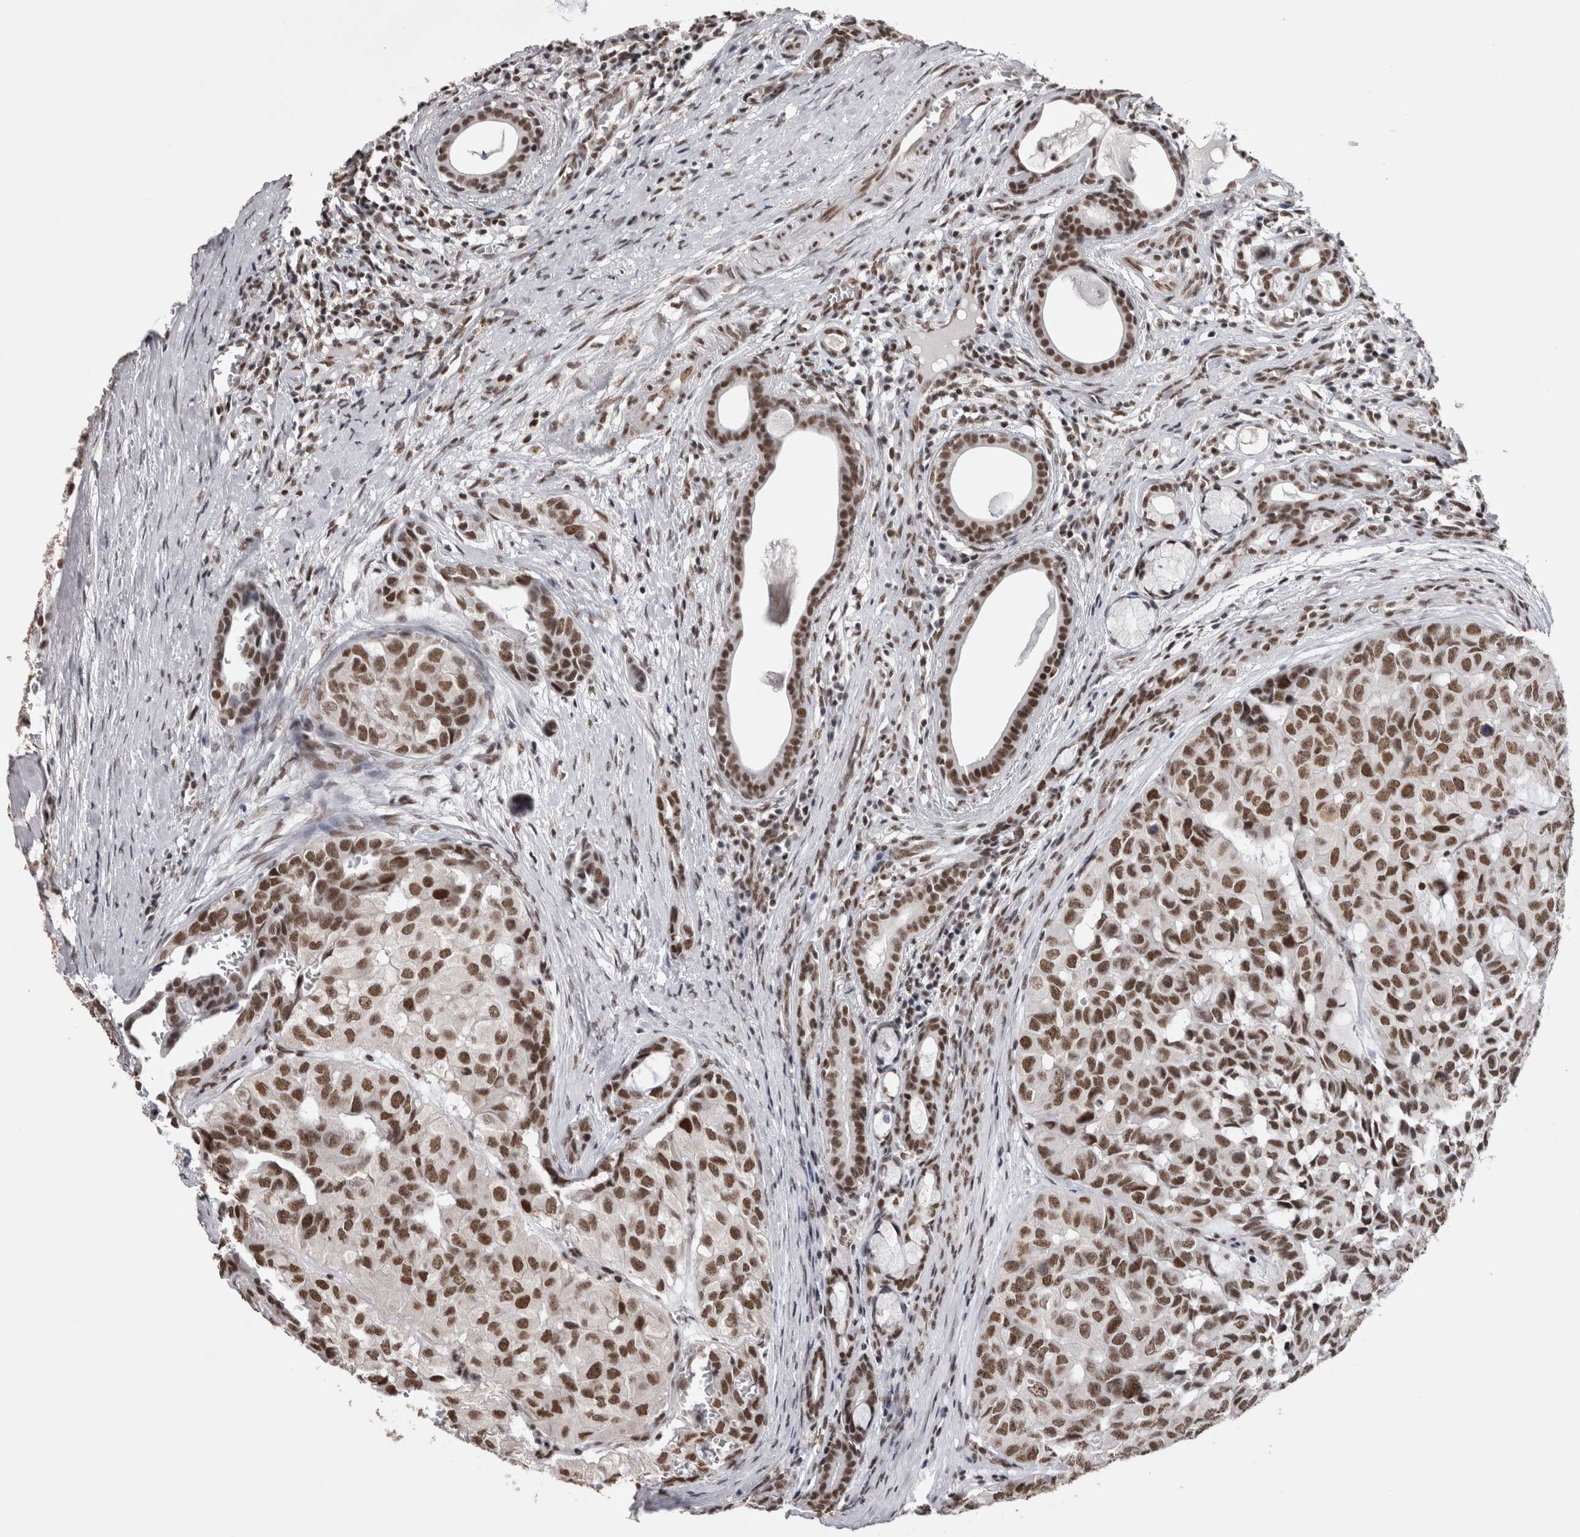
{"staining": {"intensity": "strong", "quantity": ">75%", "location": "nuclear"}, "tissue": "head and neck cancer", "cell_type": "Tumor cells", "image_type": "cancer", "snomed": [{"axis": "morphology", "description": "Adenocarcinoma, NOS"}, {"axis": "topography", "description": "Salivary gland, NOS"}, {"axis": "topography", "description": "Head-Neck"}], "caption": "A histopathology image of head and neck cancer (adenocarcinoma) stained for a protein exhibits strong nuclear brown staining in tumor cells.", "gene": "SMC1A", "patient": {"sex": "female", "age": 76}}